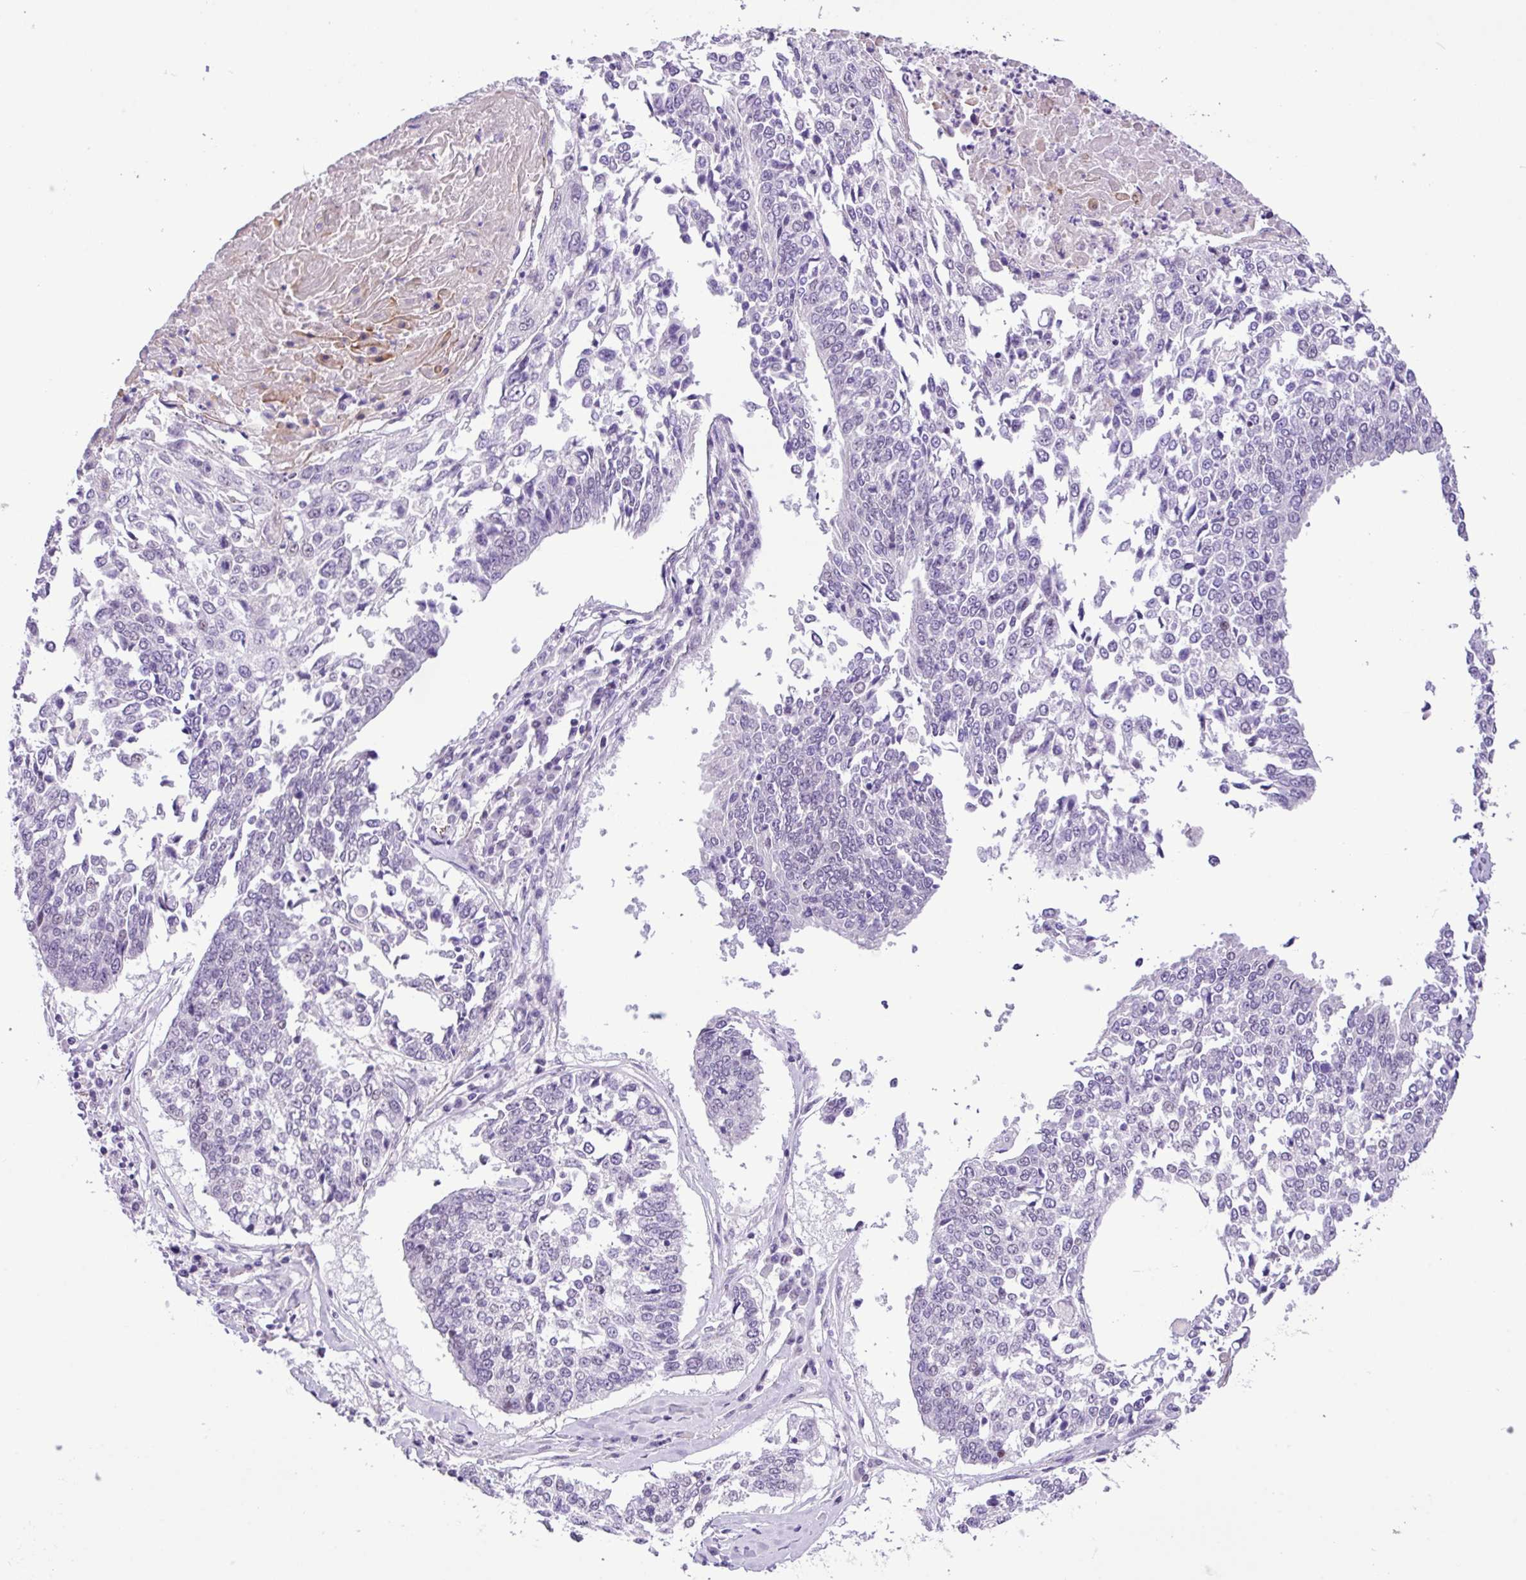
{"staining": {"intensity": "negative", "quantity": "none", "location": "none"}, "tissue": "lung cancer", "cell_type": "Tumor cells", "image_type": "cancer", "snomed": [{"axis": "morphology", "description": "Normal tissue, NOS"}, {"axis": "morphology", "description": "Squamous cell carcinoma, NOS"}, {"axis": "topography", "description": "Cartilage tissue"}, {"axis": "topography", "description": "Bronchus"}, {"axis": "topography", "description": "Lung"}, {"axis": "topography", "description": "Peripheral nerve tissue"}], "caption": "Tumor cells are negative for brown protein staining in lung cancer (squamous cell carcinoma). (Stains: DAB (3,3'-diaminobenzidine) IHC with hematoxylin counter stain, Microscopy: brightfield microscopy at high magnification).", "gene": "YLPM1", "patient": {"sex": "female", "age": 49}}